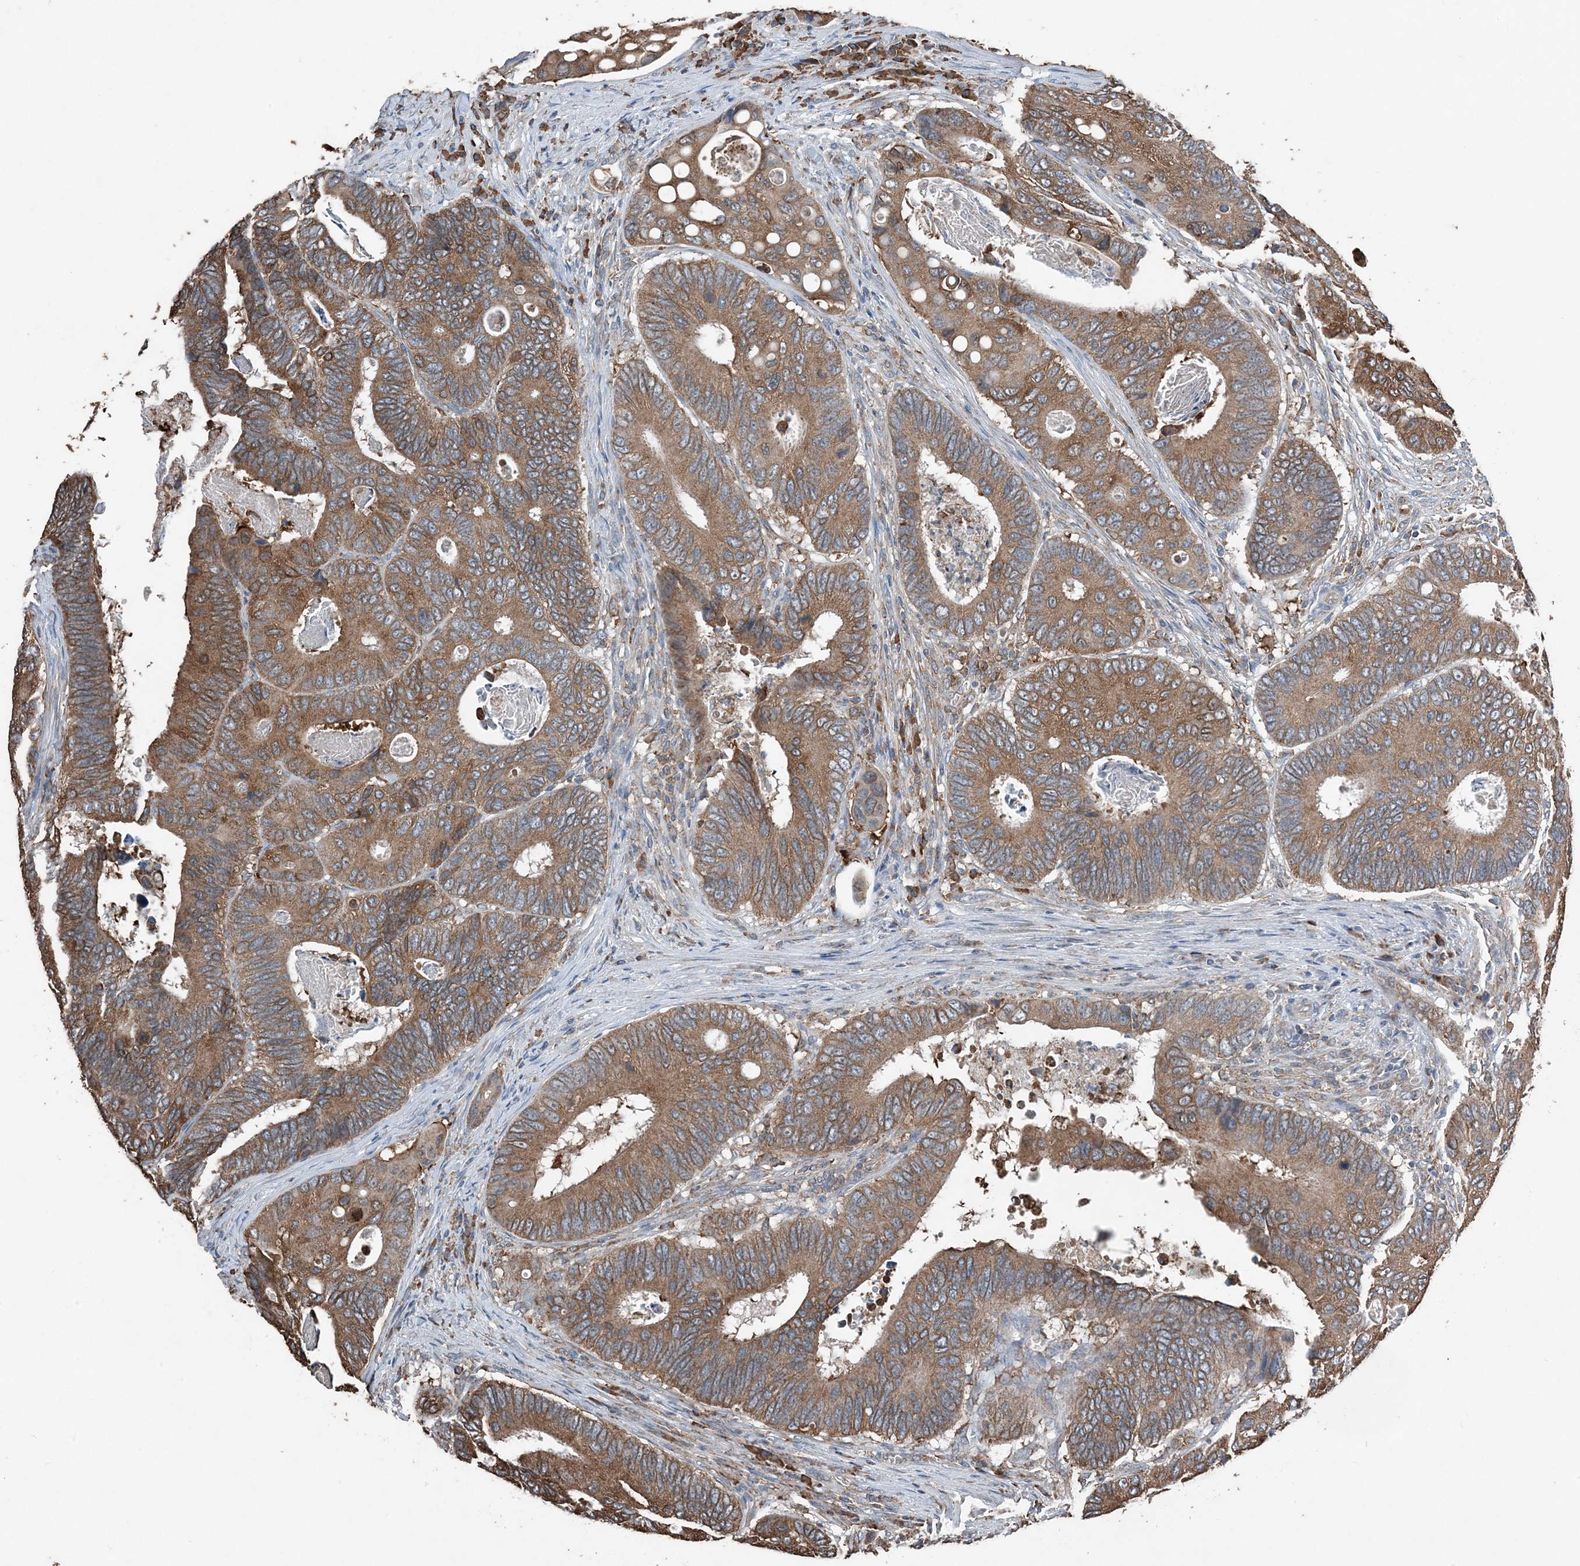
{"staining": {"intensity": "moderate", "quantity": ">75%", "location": "cytoplasmic/membranous"}, "tissue": "colorectal cancer", "cell_type": "Tumor cells", "image_type": "cancer", "snomed": [{"axis": "morphology", "description": "Inflammation, NOS"}, {"axis": "morphology", "description": "Adenocarcinoma, NOS"}, {"axis": "topography", "description": "Colon"}], "caption": "The histopathology image reveals staining of colorectal cancer (adenocarcinoma), revealing moderate cytoplasmic/membranous protein positivity (brown color) within tumor cells. (Stains: DAB (3,3'-diaminobenzidine) in brown, nuclei in blue, Microscopy: brightfield microscopy at high magnification).", "gene": "PDIA6", "patient": {"sex": "male", "age": 72}}